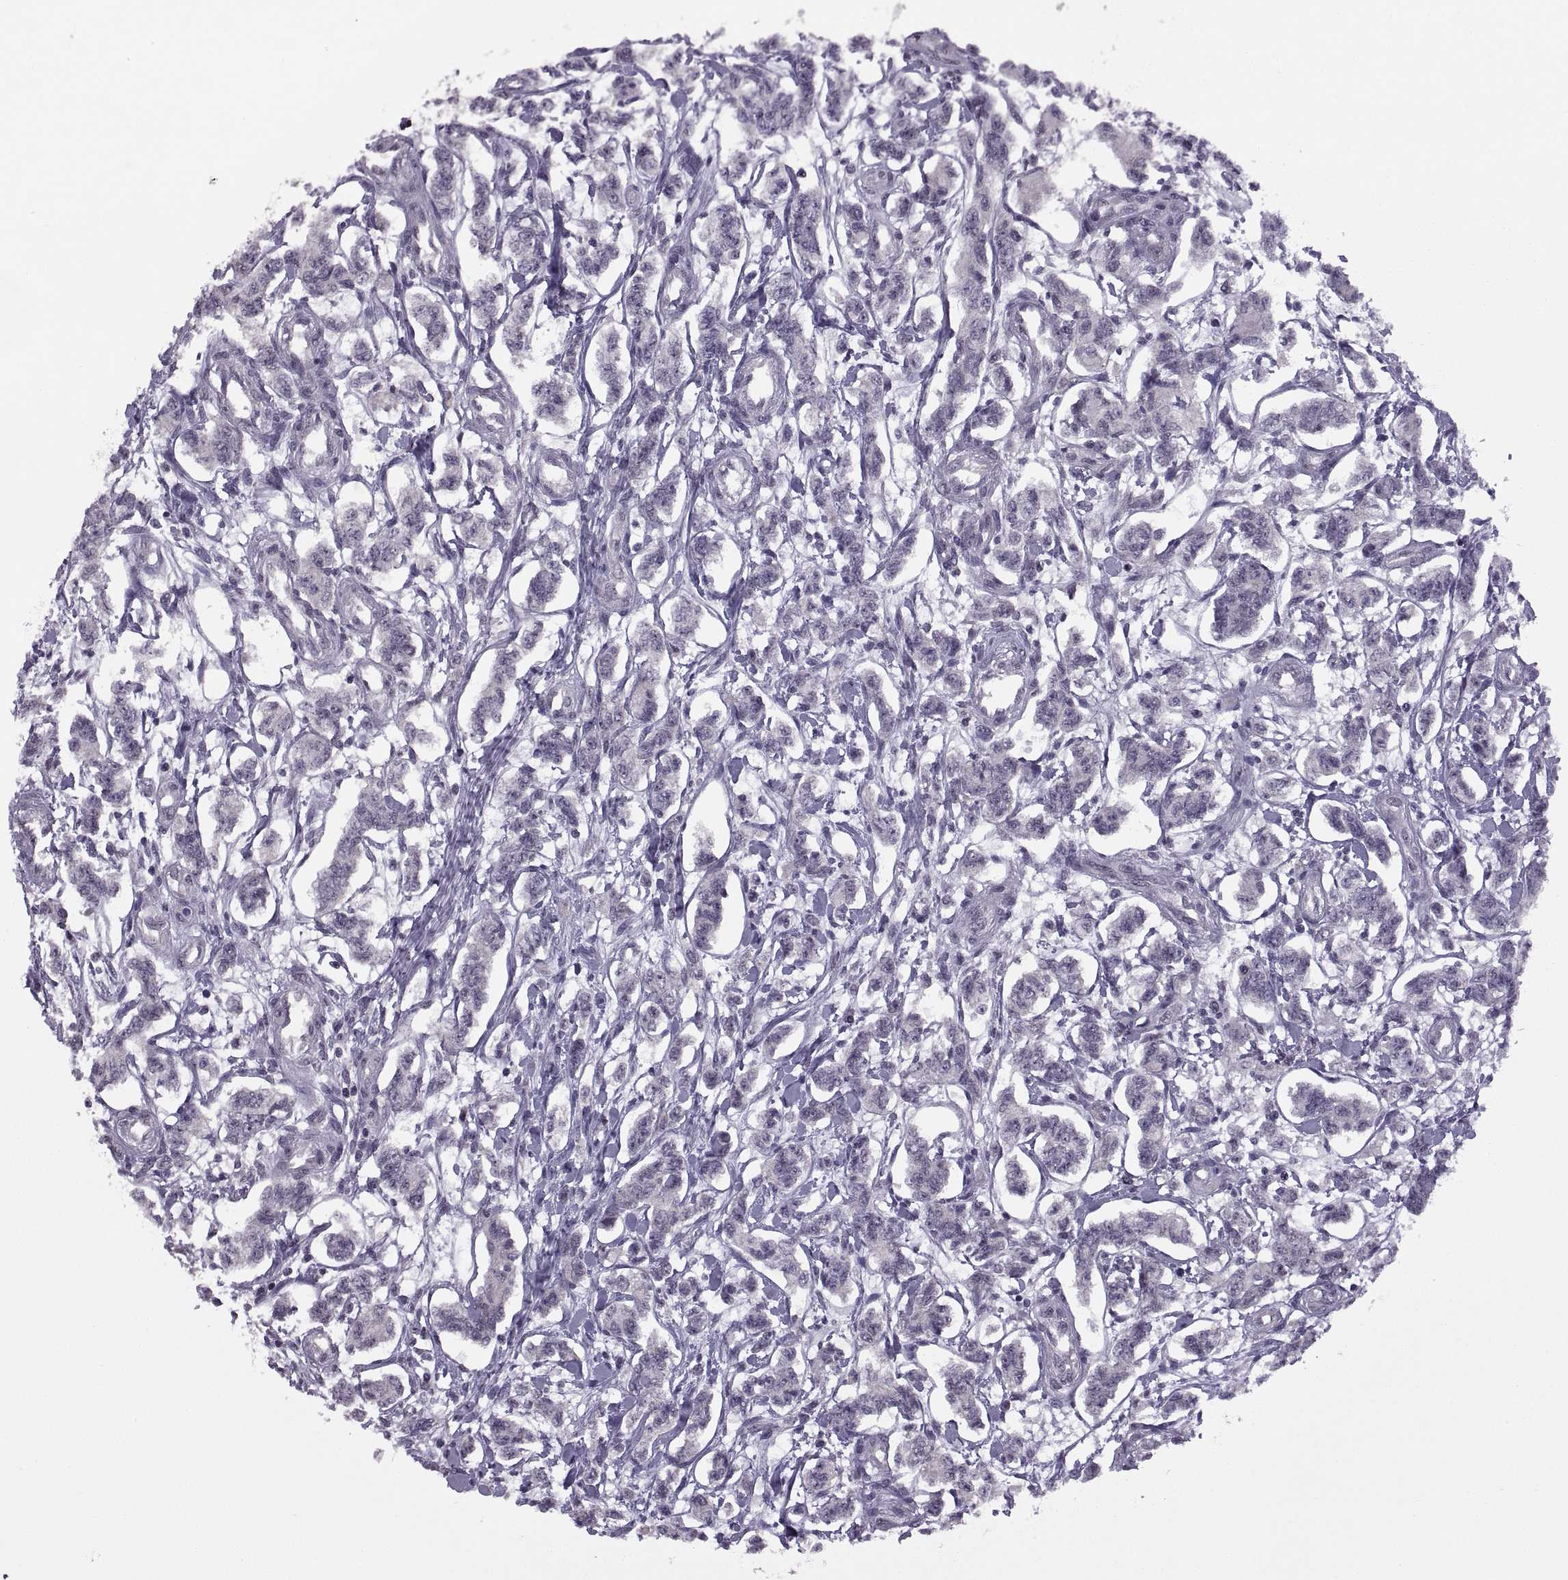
{"staining": {"intensity": "negative", "quantity": "none", "location": "none"}, "tissue": "carcinoid", "cell_type": "Tumor cells", "image_type": "cancer", "snomed": [{"axis": "morphology", "description": "Carcinoid, malignant, NOS"}, {"axis": "topography", "description": "Kidney"}], "caption": "An immunohistochemistry photomicrograph of carcinoid is shown. There is no staining in tumor cells of carcinoid.", "gene": "INTS3", "patient": {"sex": "female", "age": 41}}